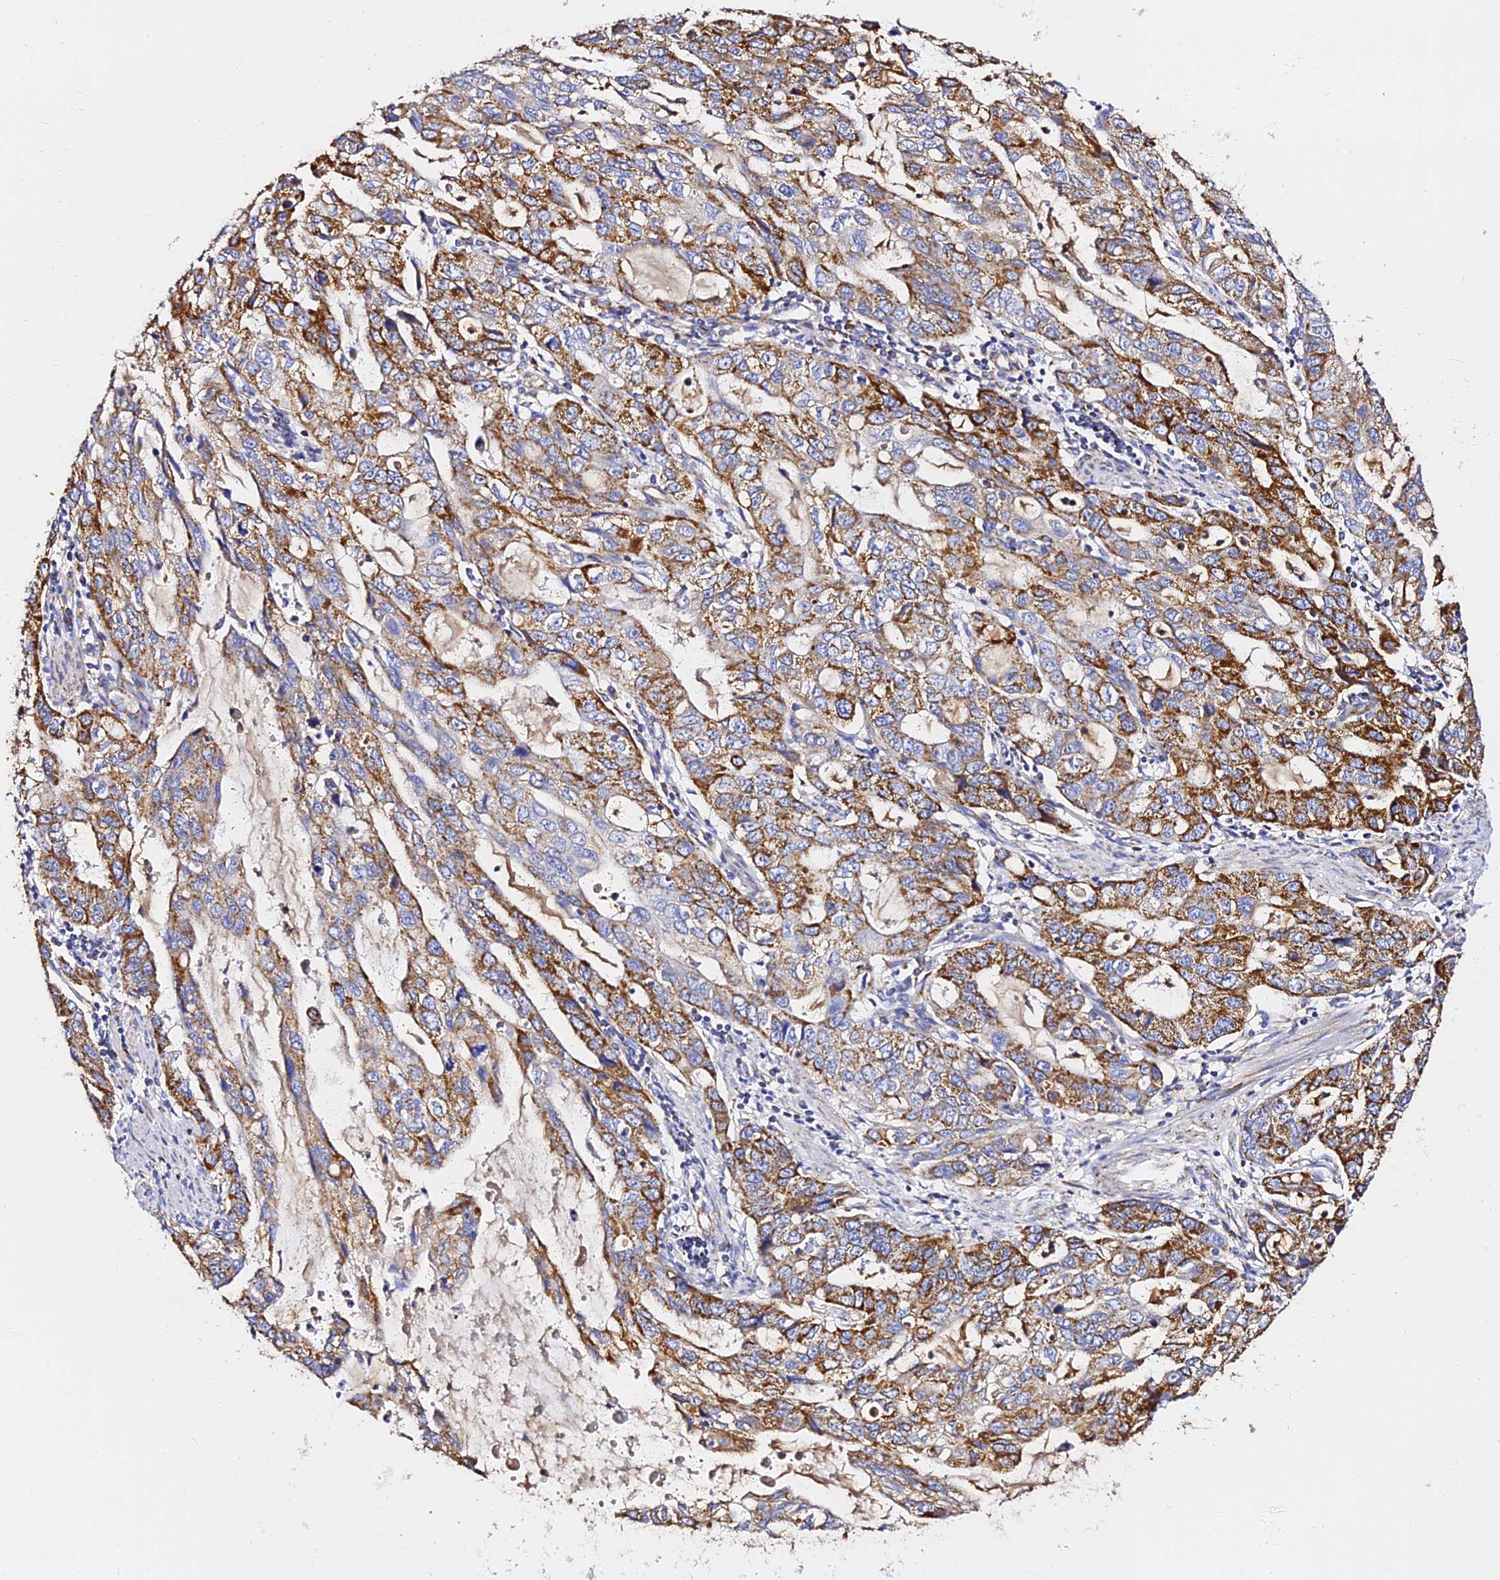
{"staining": {"intensity": "strong", "quantity": ">75%", "location": "cytoplasmic/membranous"}, "tissue": "stomach cancer", "cell_type": "Tumor cells", "image_type": "cancer", "snomed": [{"axis": "morphology", "description": "Adenocarcinoma, NOS"}, {"axis": "topography", "description": "Stomach, upper"}], "caption": "Brown immunohistochemical staining in stomach adenocarcinoma demonstrates strong cytoplasmic/membranous expression in about >75% of tumor cells.", "gene": "ZNF573", "patient": {"sex": "female", "age": 52}}